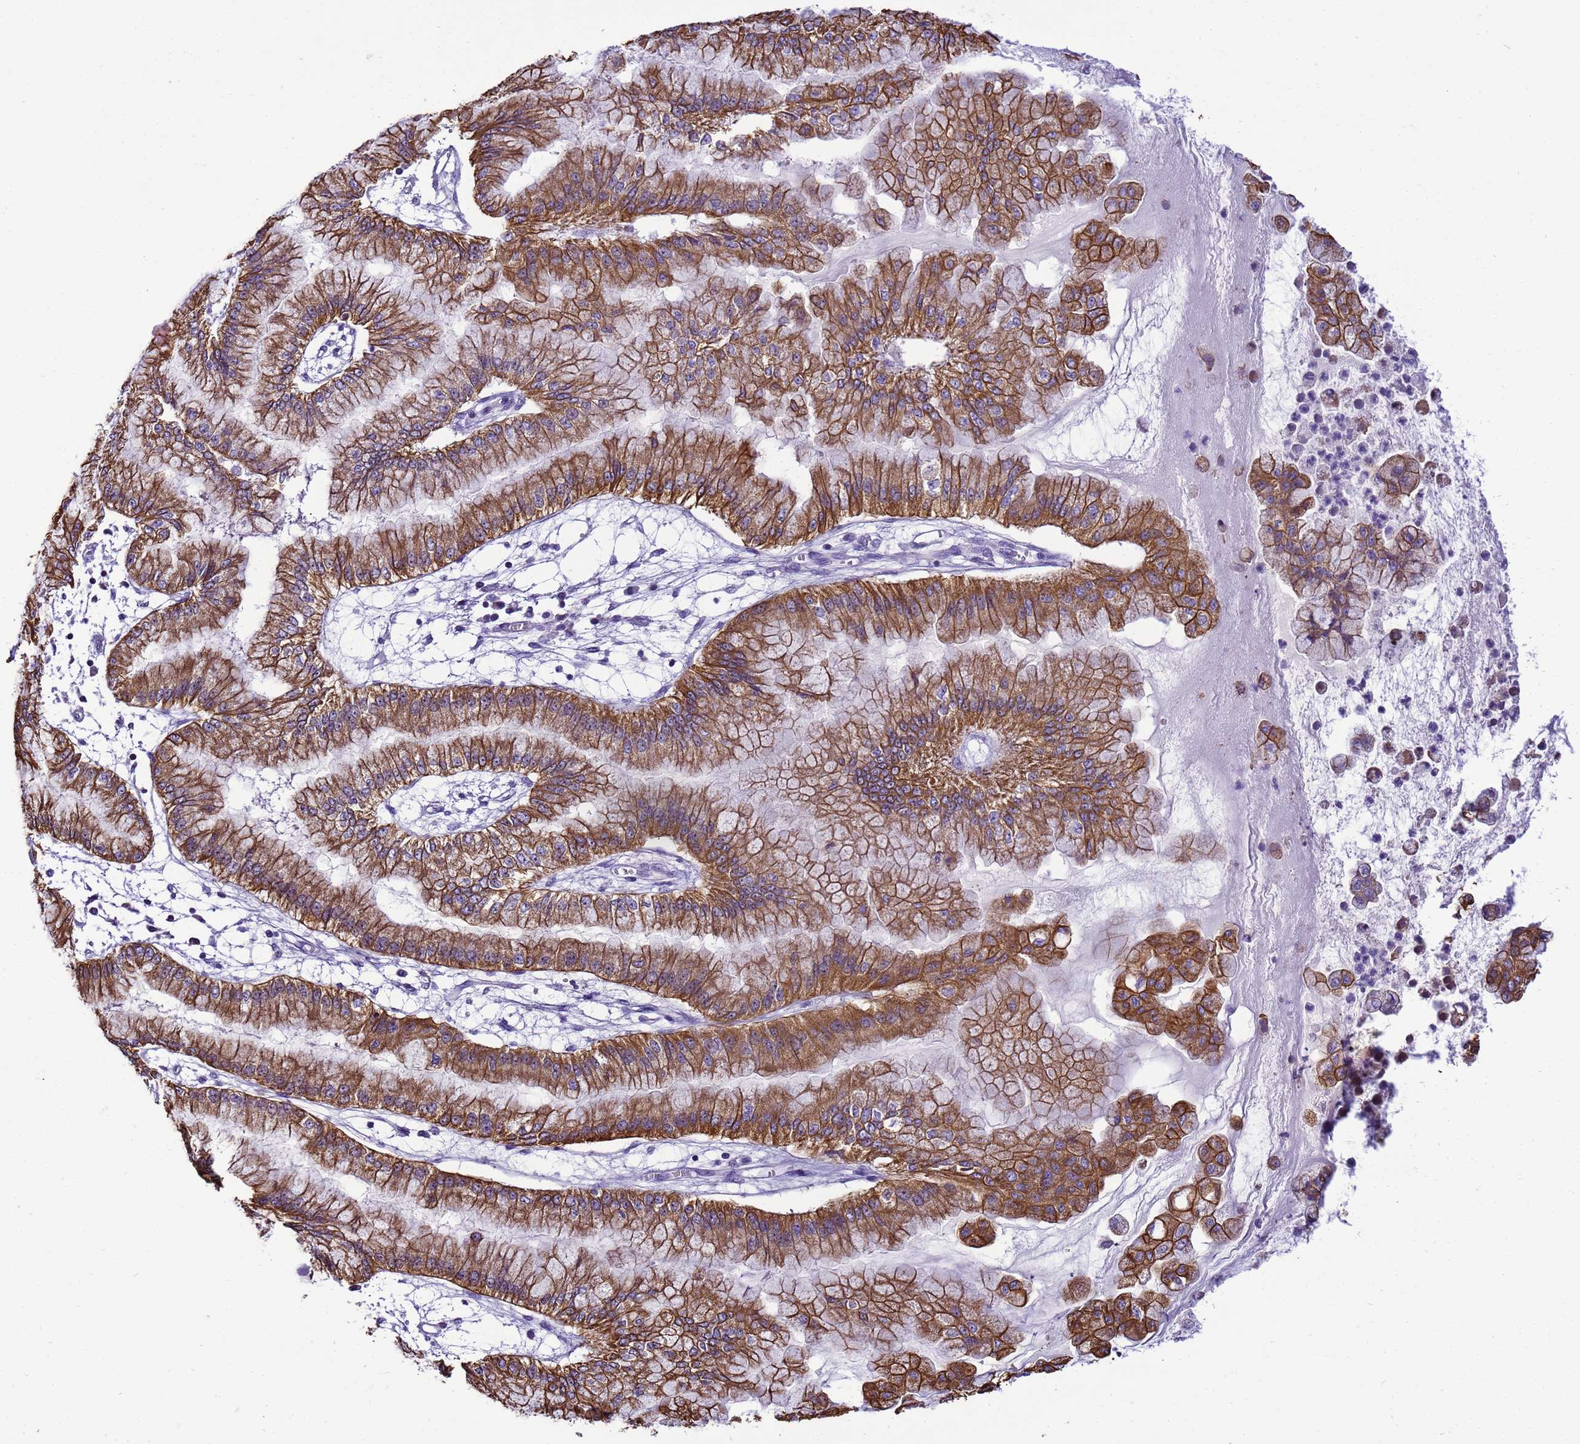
{"staining": {"intensity": "strong", "quantity": ">75%", "location": "cytoplasmic/membranous"}, "tissue": "pancreatic cancer", "cell_type": "Tumor cells", "image_type": "cancer", "snomed": [{"axis": "morphology", "description": "Adenocarcinoma, NOS"}, {"axis": "topography", "description": "Pancreas"}], "caption": "About >75% of tumor cells in human pancreatic cancer (adenocarcinoma) show strong cytoplasmic/membranous protein staining as visualized by brown immunohistochemical staining.", "gene": "PIEZO2", "patient": {"sex": "male", "age": 73}}